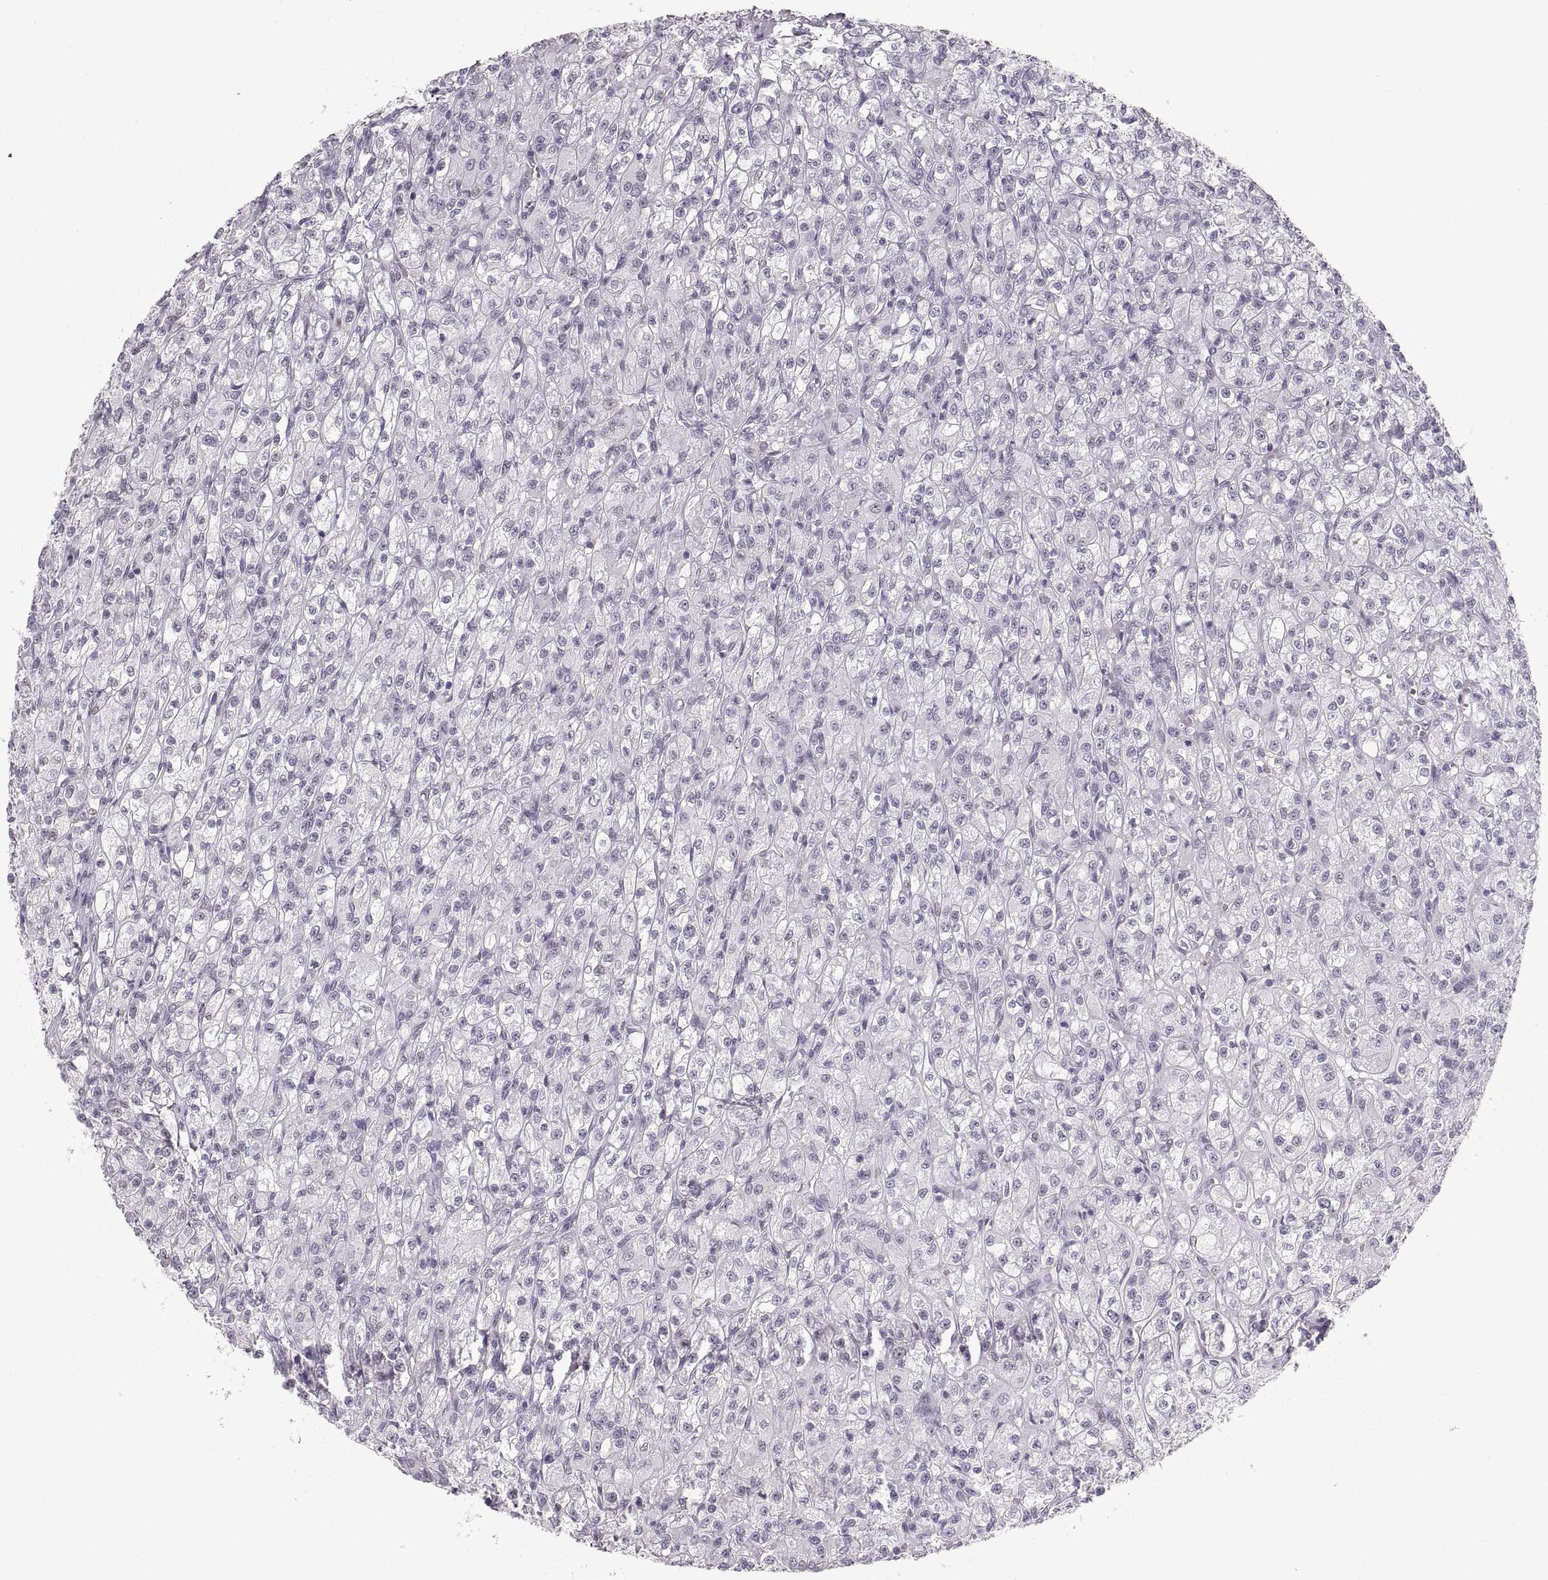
{"staining": {"intensity": "negative", "quantity": "none", "location": "none"}, "tissue": "renal cancer", "cell_type": "Tumor cells", "image_type": "cancer", "snomed": [{"axis": "morphology", "description": "Adenocarcinoma, NOS"}, {"axis": "topography", "description": "Kidney"}], "caption": "Human renal cancer stained for a protein using immunohistochemistry (IHC) displays no staining in tumor cells.", "gene": "NANOS3", "patient": {"sex": "female", "age": 70}}